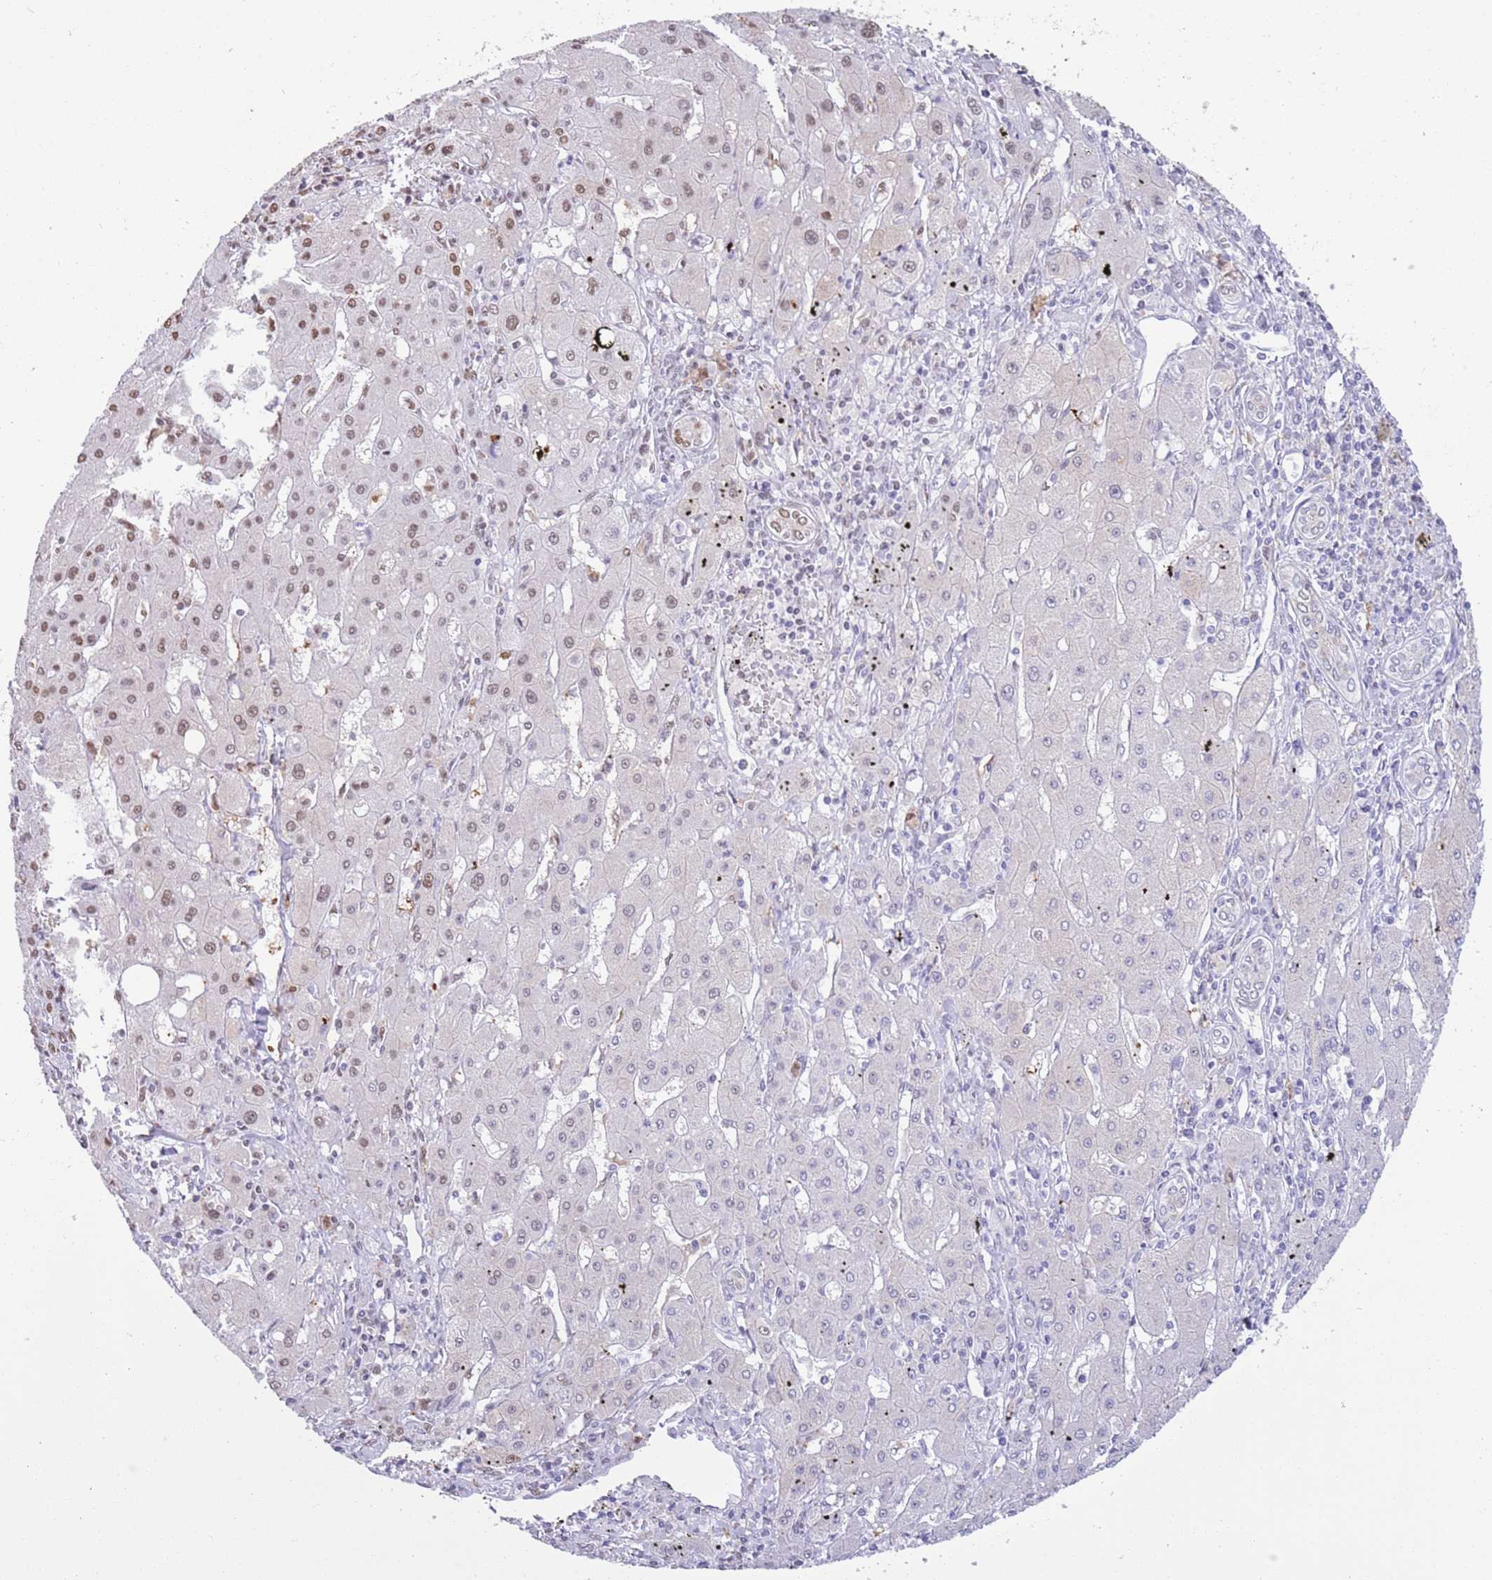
{"staining": {"intensity": "moderate", "quantity": "25%-75%", "location": "nuclear"}, "tissue": "liver cancer", "cell_type": "Tumor cells", "image_type": "cancer", "snomed": [{"axis": "morphology", "description": "Carcinoma, Hepatocellular, NOS"}, {"axis": "topography", "description": "Liver"}], "caption": "Immunohistochemical staining of liver hepatocellular carcinoma displays medium levels of moderate nuclear expression in about 25%-75% of tumor cells.", "gene": "TRIM32", "patient": {"sex": "male", "age": 72}}